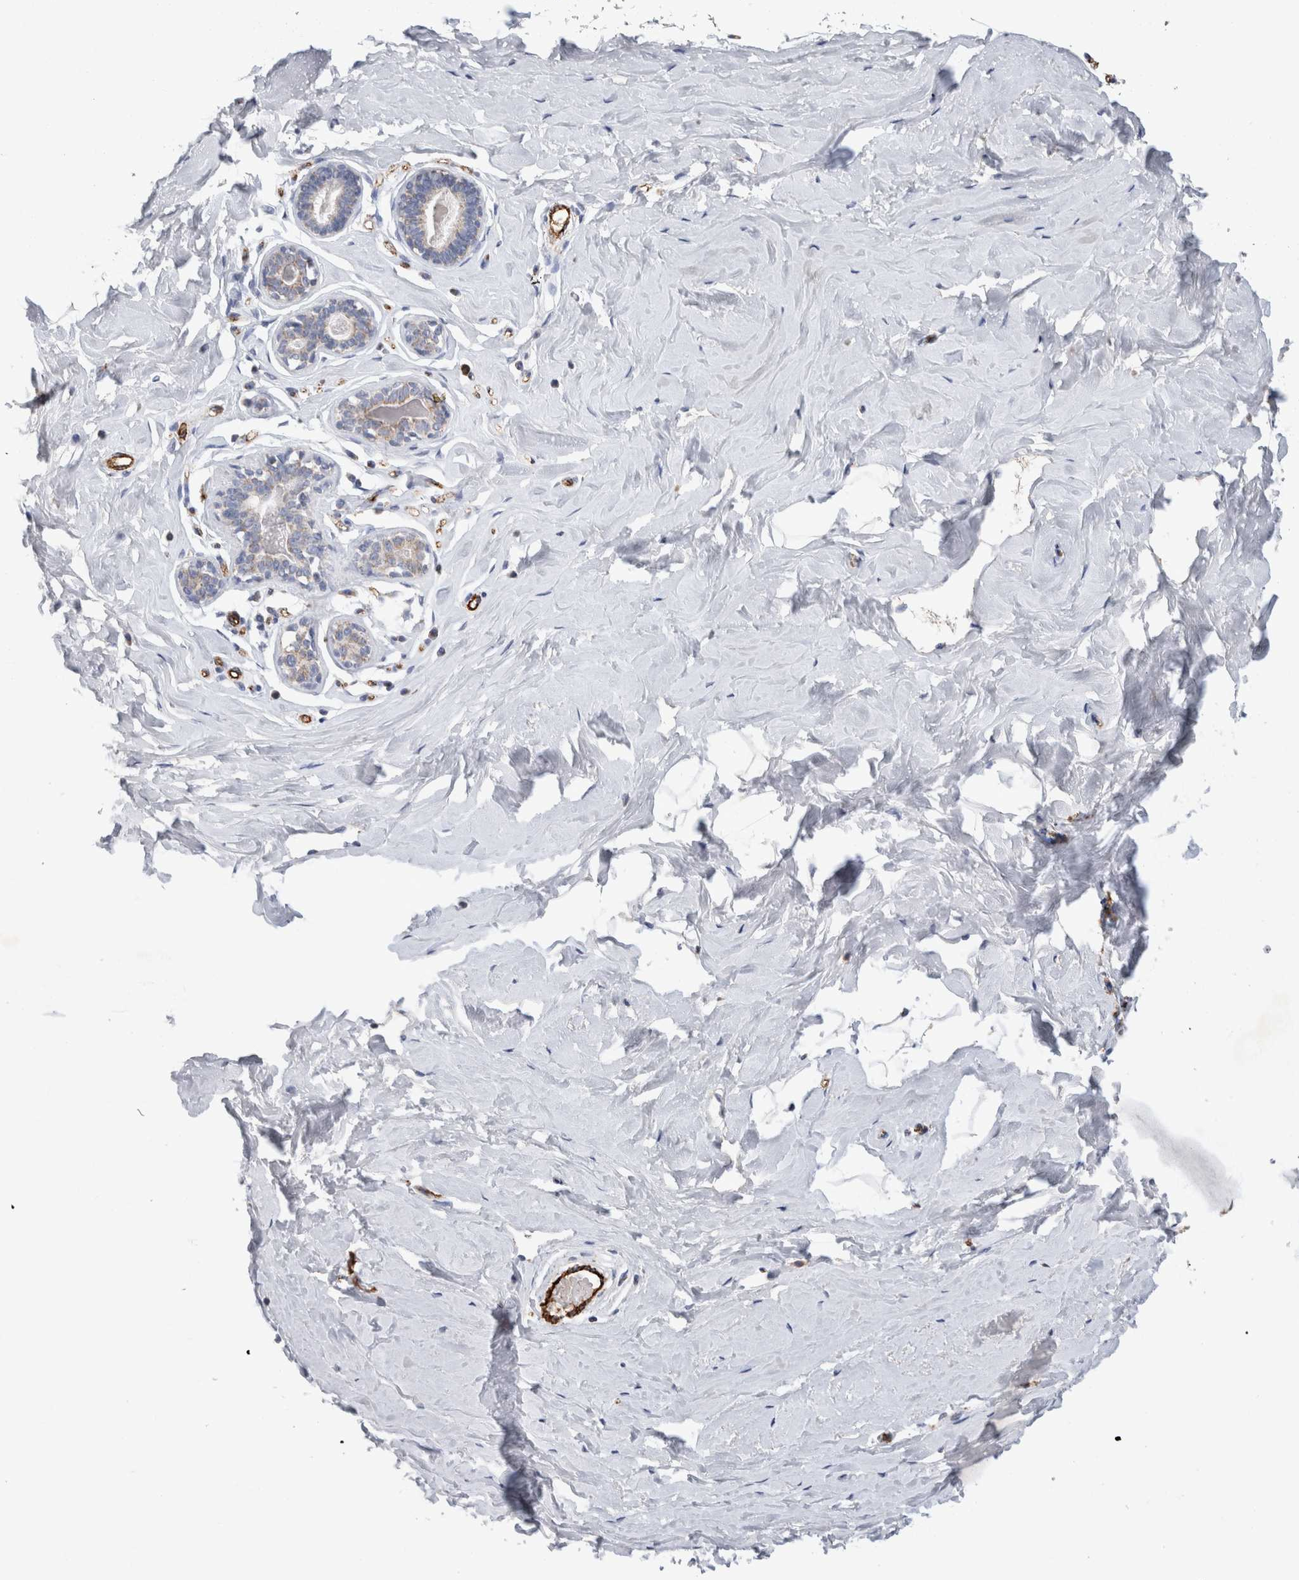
{"staining": {"intensity": "negative", "quantity": "none", "location": "none"}, "tissue": "breast", "cell_type": "Adipocytes", "image_type": "normal", "snomed": [{"axis": "morphology", "description": "Normal tissue, NOS"}, {"axis": "topography", "description": "Breast"}], "caption": "Protein analysis of unremarkable breast reveals no significant staining in adipocytes.", "gene": "IARS2", "patient": {"sex": "female", "age": 23}}